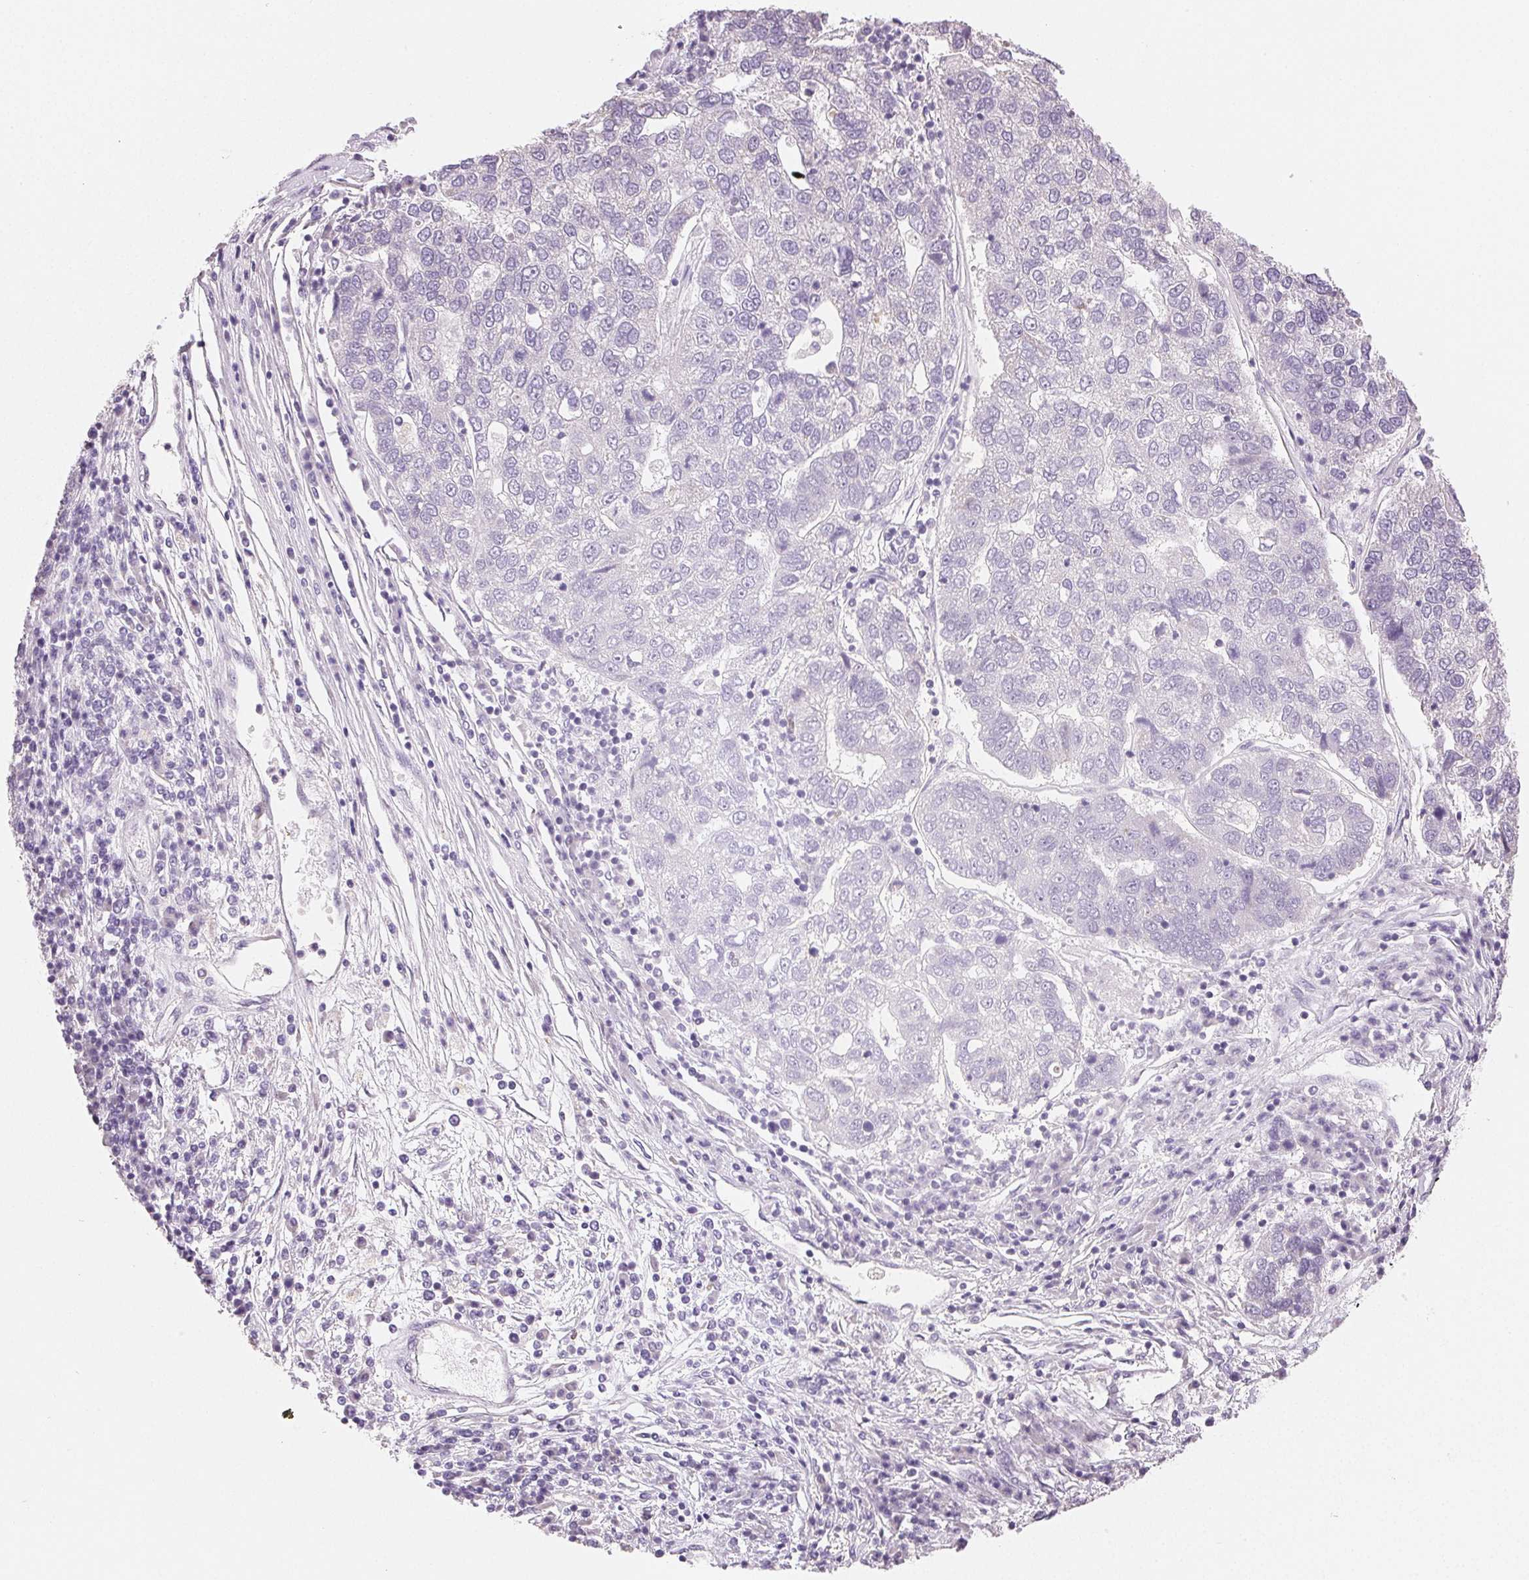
{"staining": {"intensity": "negative", "quantity": "none", "location": "none"}, "tissue": "pancreatic cancer", "cell_type": "Tumor cells", "image_type": "cancer", "snomed": [{"axis": "morphology", "description": "Adenocarcinoma, NOS"}, {"axis": "topography", "description": "Pancreas"}], "caption": "Image shows no significant protein expression in tumor cells of pancreatic cancer.", "gene": "MYBL1", "patient": {"sex": "female", "age": 61}}